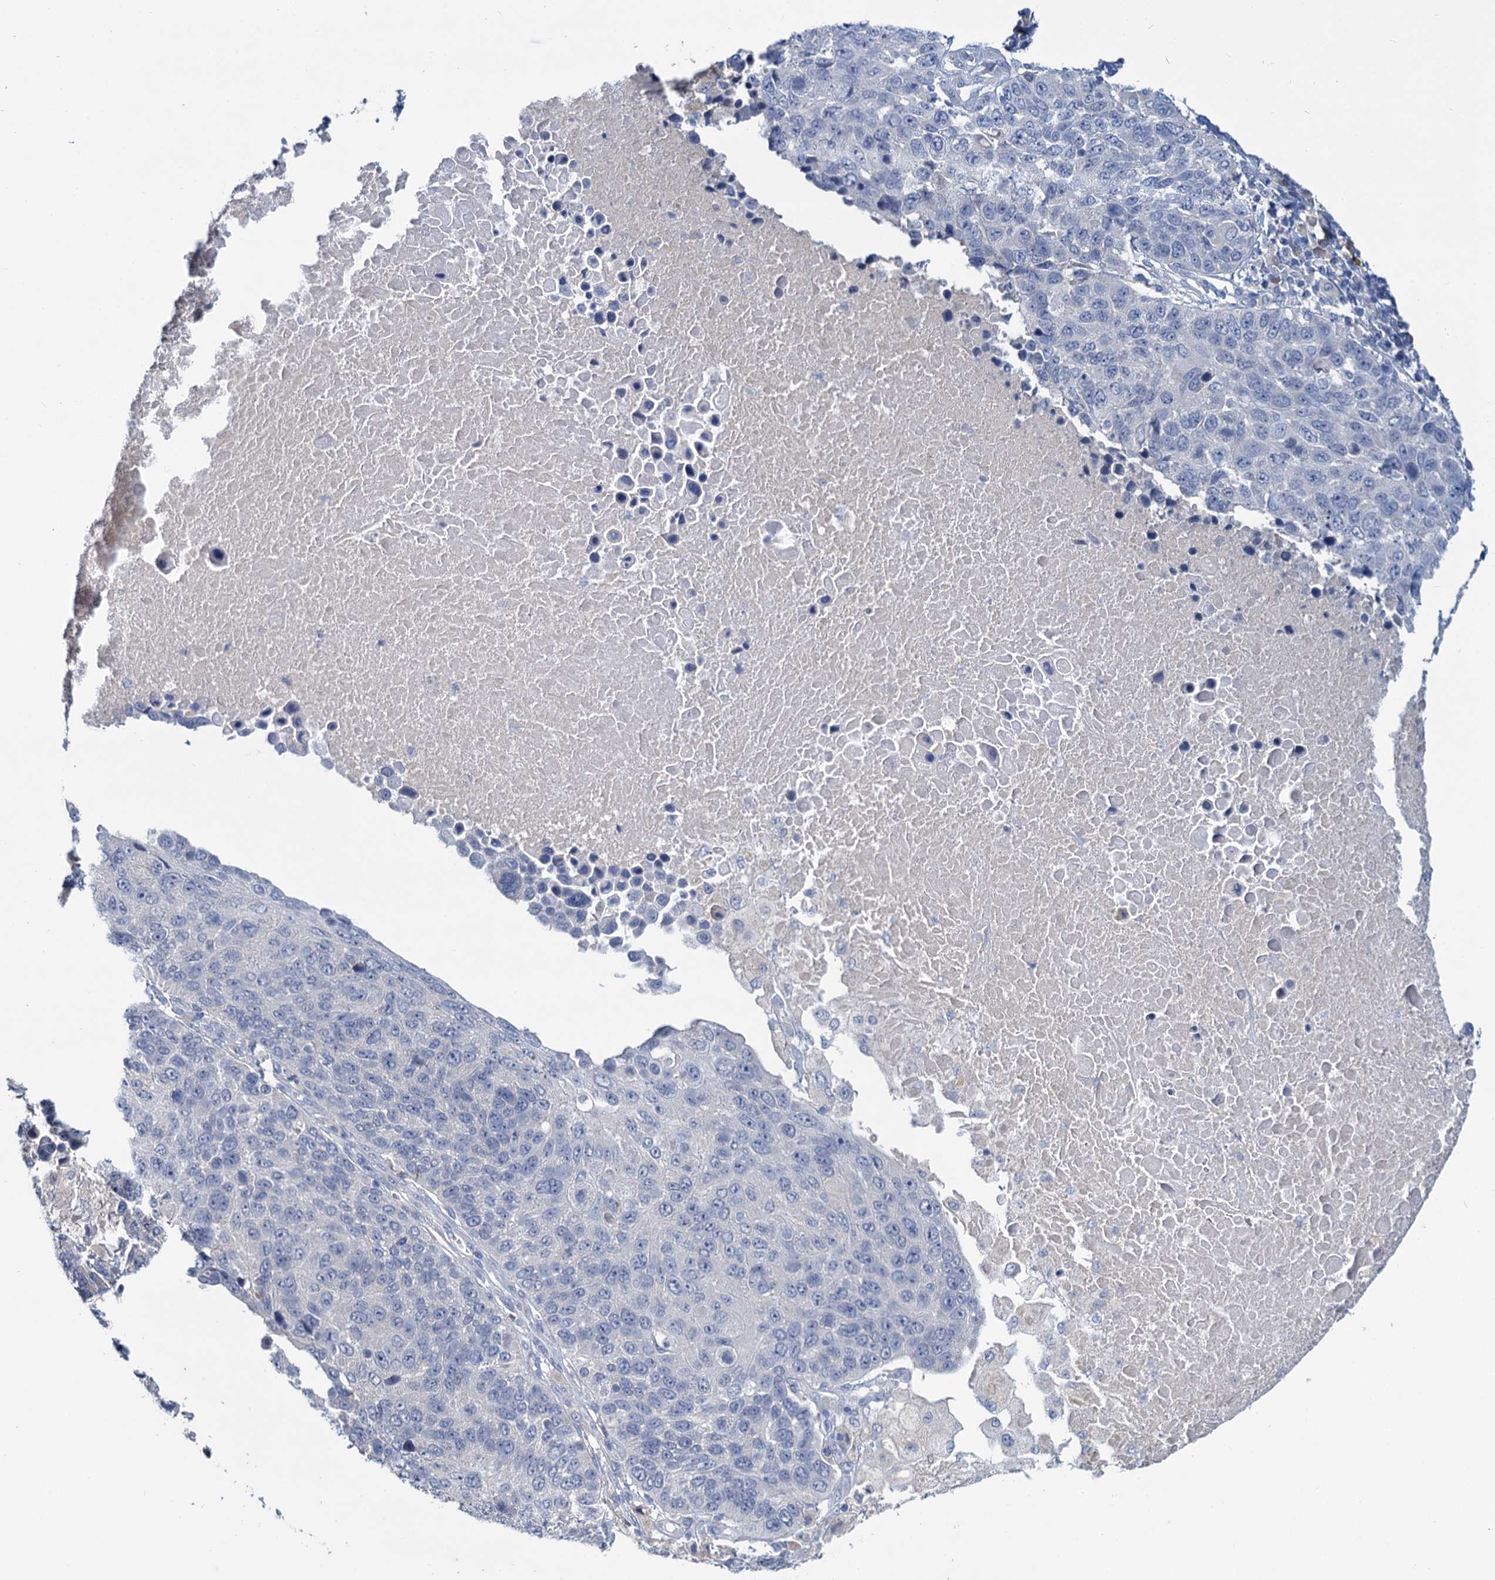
{"staining": {"intensity": "negative", "quantity": "none", "location": "none"}, "tissue": "lung cancer", "cell_type": "Tumor cells", "image_type": "cancer", "snomed": [{"axis": "morphology", "description": "Normal tissue, NOS"}, {"axis": "morphology", "description": "Squamous cell carcinoma, NOS"}, {"axis": "topography", "description": "Lymph node"}, {"axis": "topography", "description": "Lung"}], "caption": "This is an IHC image of lung cancer (squamous cell carcinoma). There is no positivity in tumor cells.", "gene": "ANKRD42", "patient": {"sex": "male", "age": 66}}